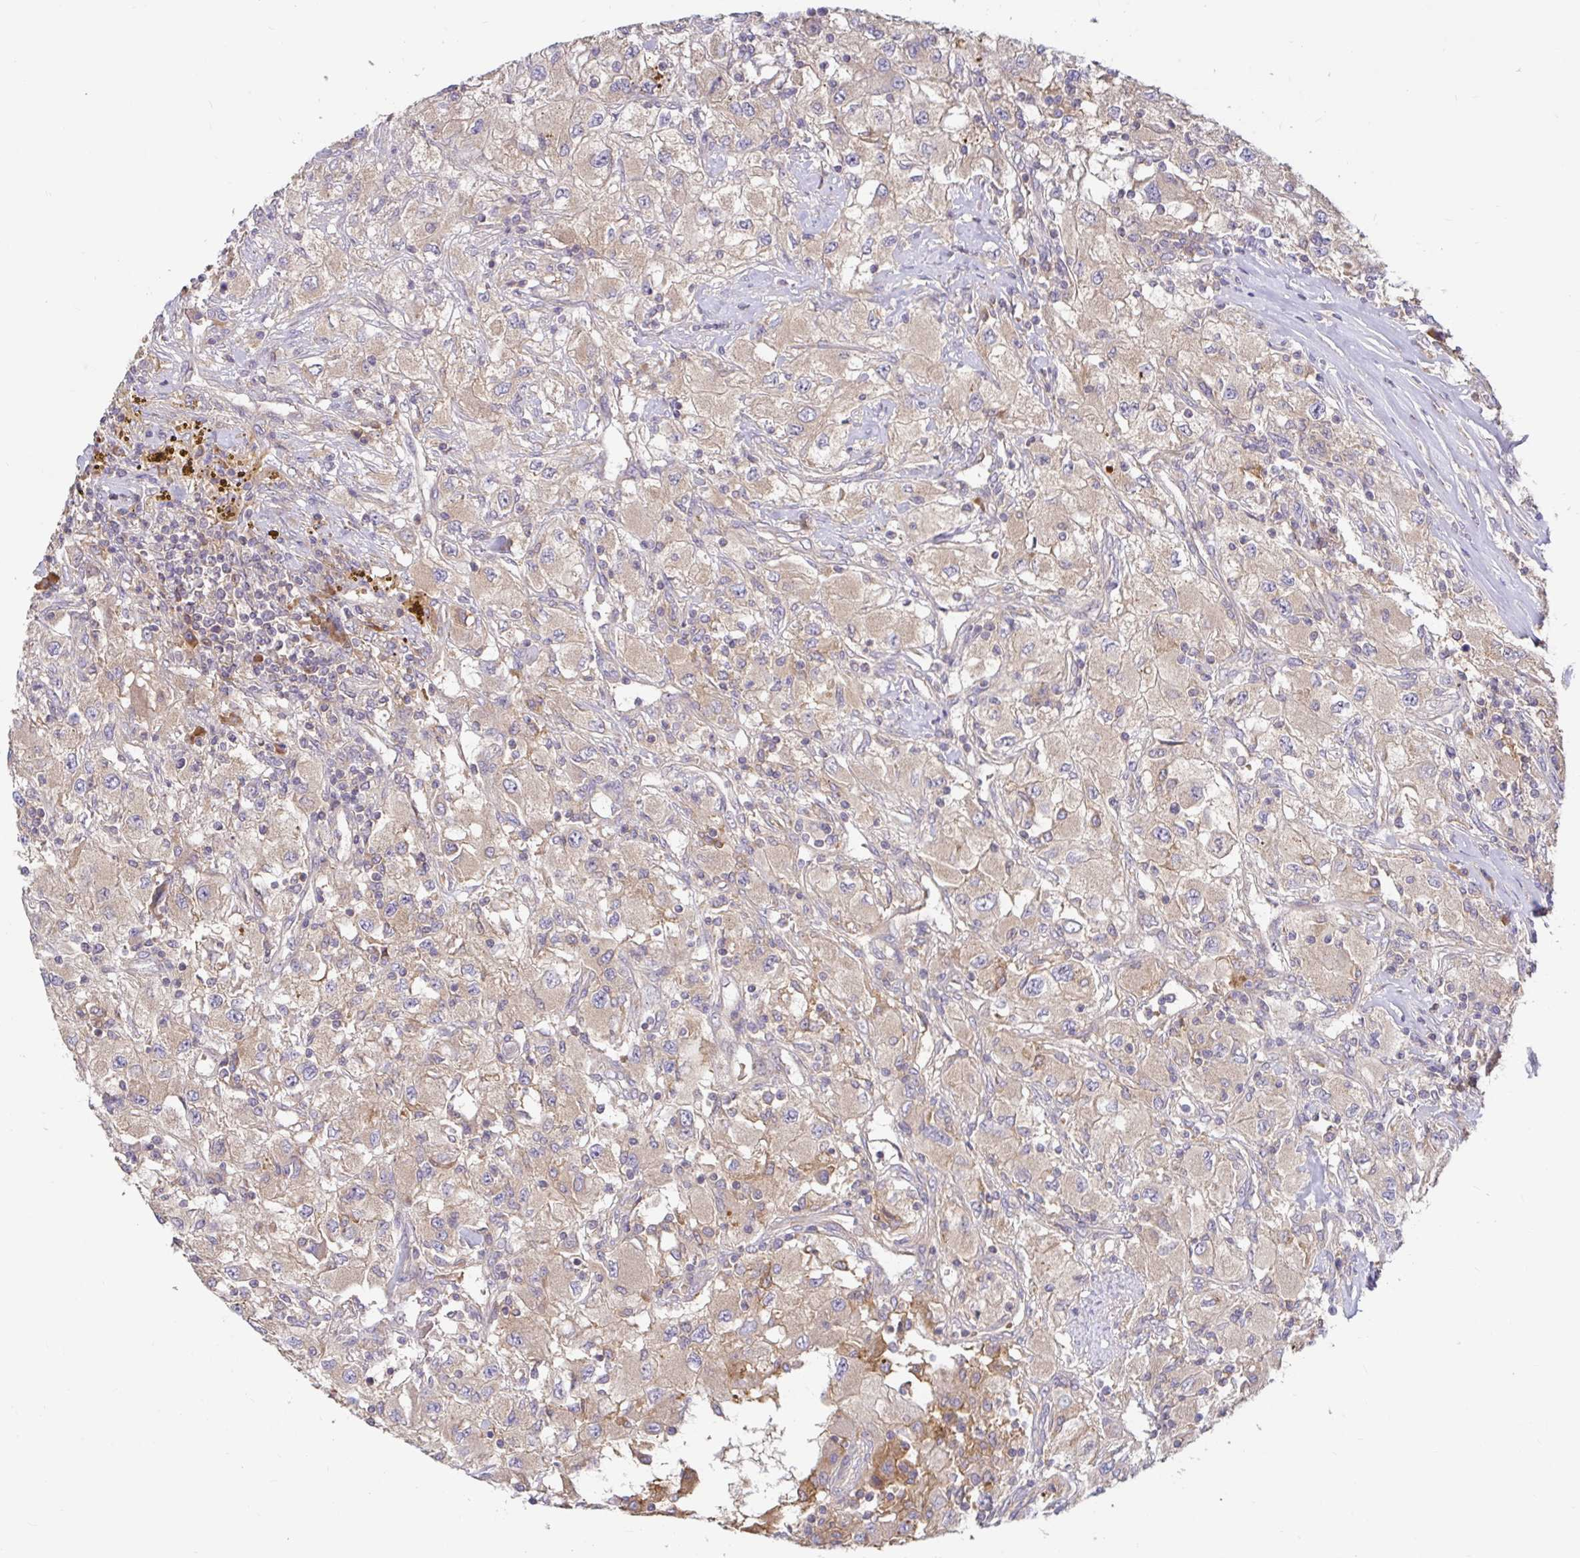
{"staining": {"intensity": "weak", "quantity": "25%-75%", "location": "cytoplasmic/membranous"}, "tissue": "renal cancer", "cell_type": "Tumor cells", "image_type": "cancer", "snomed": [{"axis": "morphology", "description": "Adenocarcinoma, NOS"}, {"axis": "topography", "description": "Kidney"}], "caption": "Approximately 25%-75% of tumor cells in human renal adenocarcinoma show weak cytoplasmic/membranous protein expression as visualized by brown immunohistochemical staining.", "gene": "LARP1", "patient": {"sex": "female", "age": 67}}